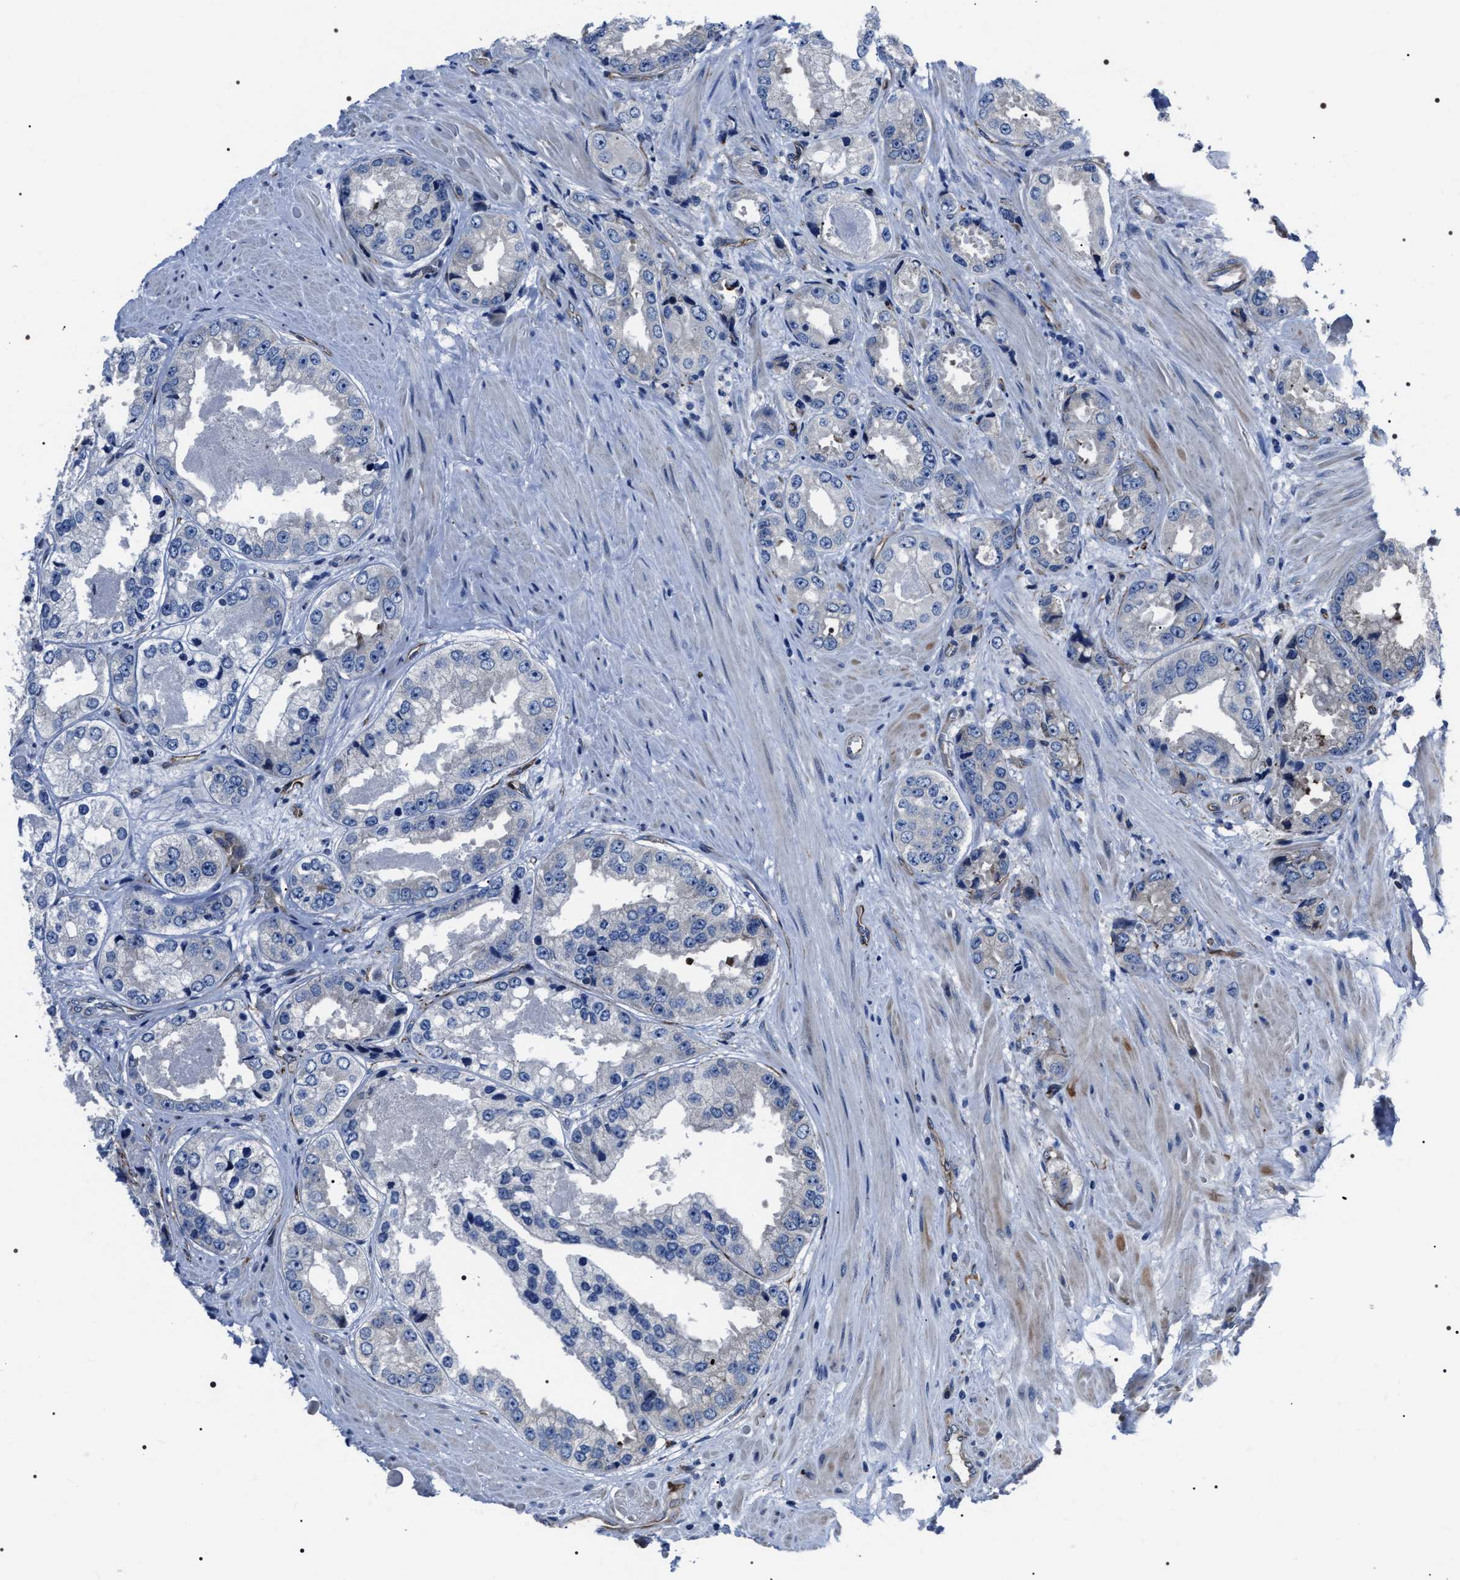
{"staining": {"intensity": "negative", "quantity": "none", "location": "none"}, "tissue": "prostate cancer", "cell_type": "Tumor cells", "image_type": "cancer", "snomed": [{"axis": "morphology", "description": "Adenocarcinoma, High grade"}, {"axis": "topography", "description": "Prostate"}], "caption": "A high-resolution image shows immunohistochemistry (IHC) staining of prostate high-grade adenocarcinoma, which displays no significant expression in tumor cells.", "gene": "PKD1L1", "patient": {"sex": "male", "age": 61}}